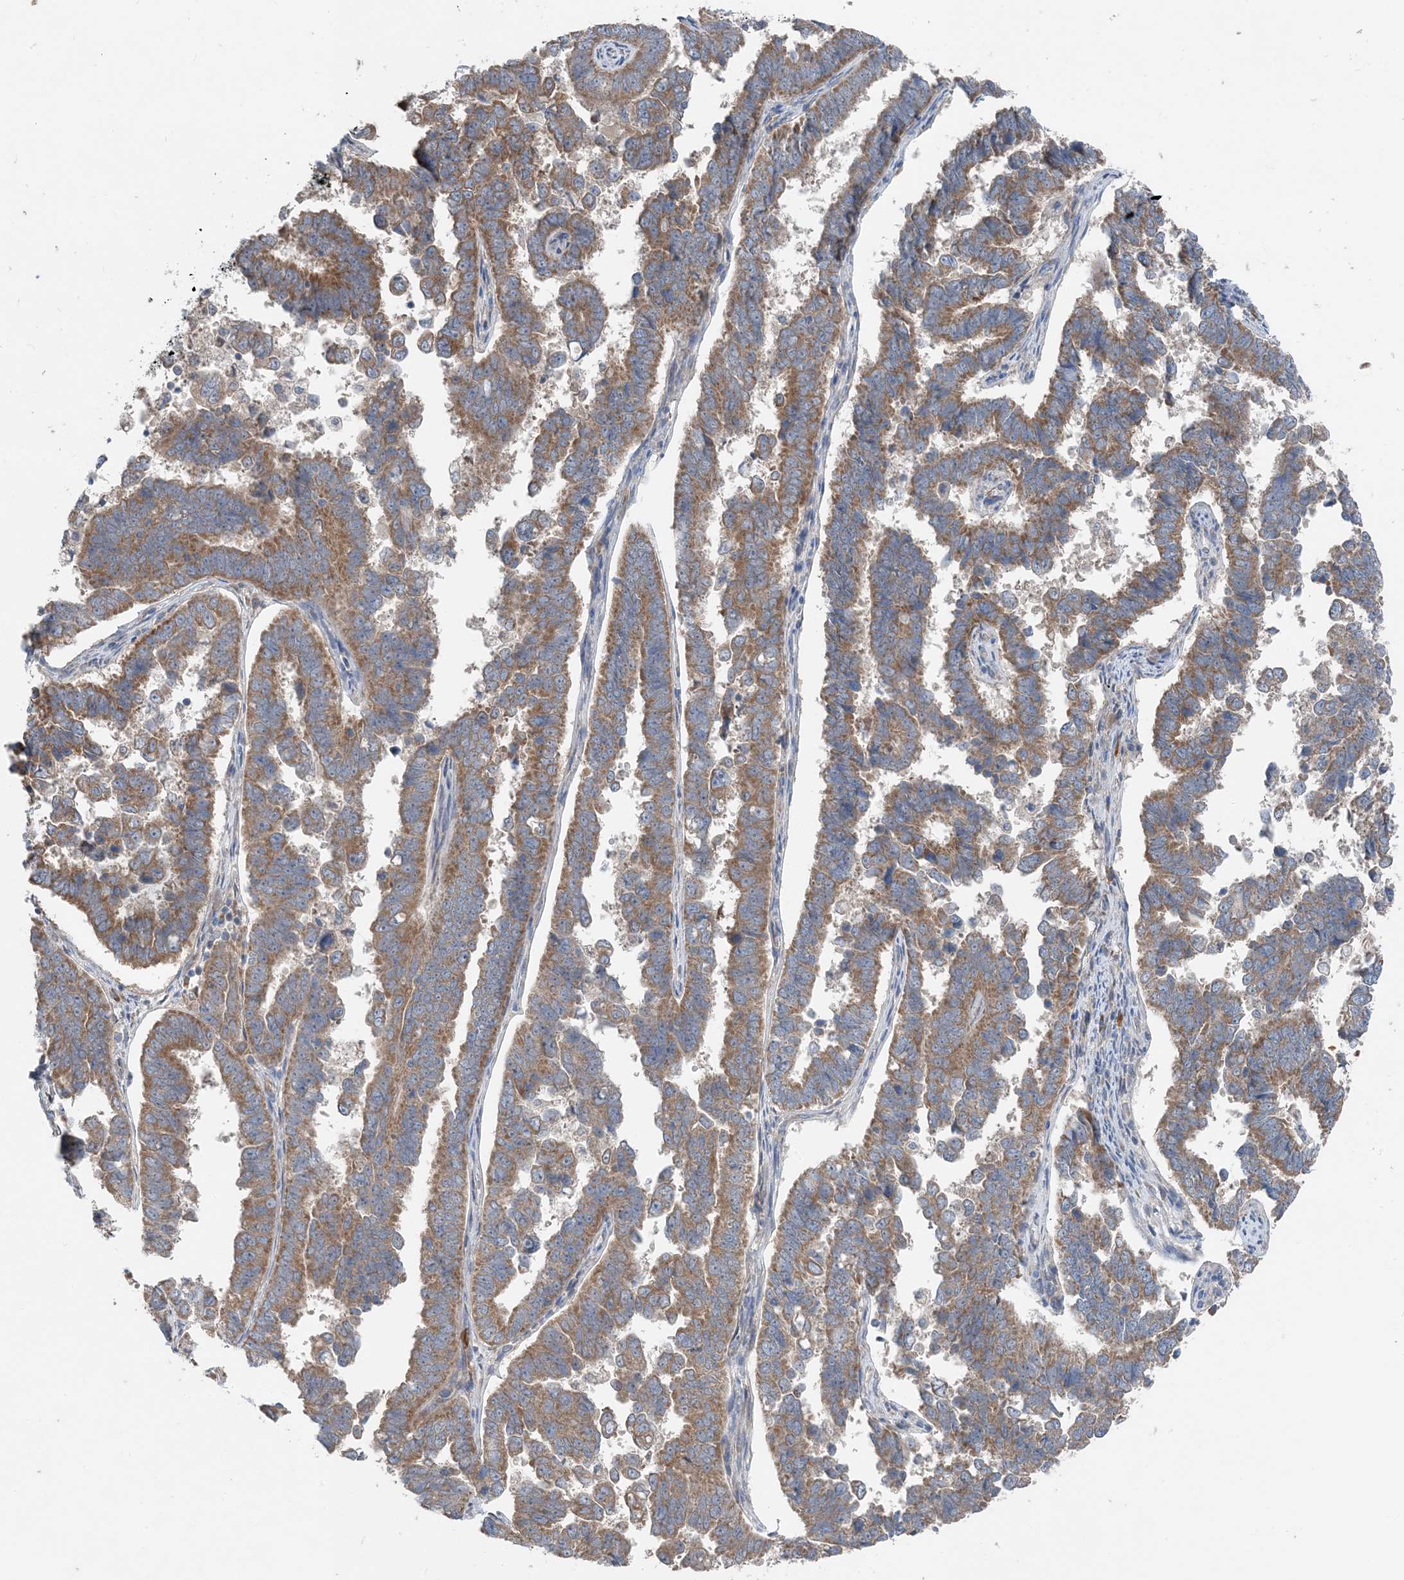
{"staining": {"intensity": "moderate", "quantity": ">75%", "location": "cytoplasmic/membranous"}, "tissue": "endometrial cancer", "cell_type": "Tumor cells", "image_type": "cancer", "snomed": [{"axis": "morphology", "description": "Adenocarcinoma, NOS"}, {"axis": "topography", "description": "Endometrium"}], "caption": "Human adenocarcinoma (endometrial) stained for a protein (brown) reveals moderate cytoplasmic/membranous positive staining in approximately >75% of tumor cells.", "gene": "DHX30", "patient": {"sex": "female", "age": 75}}